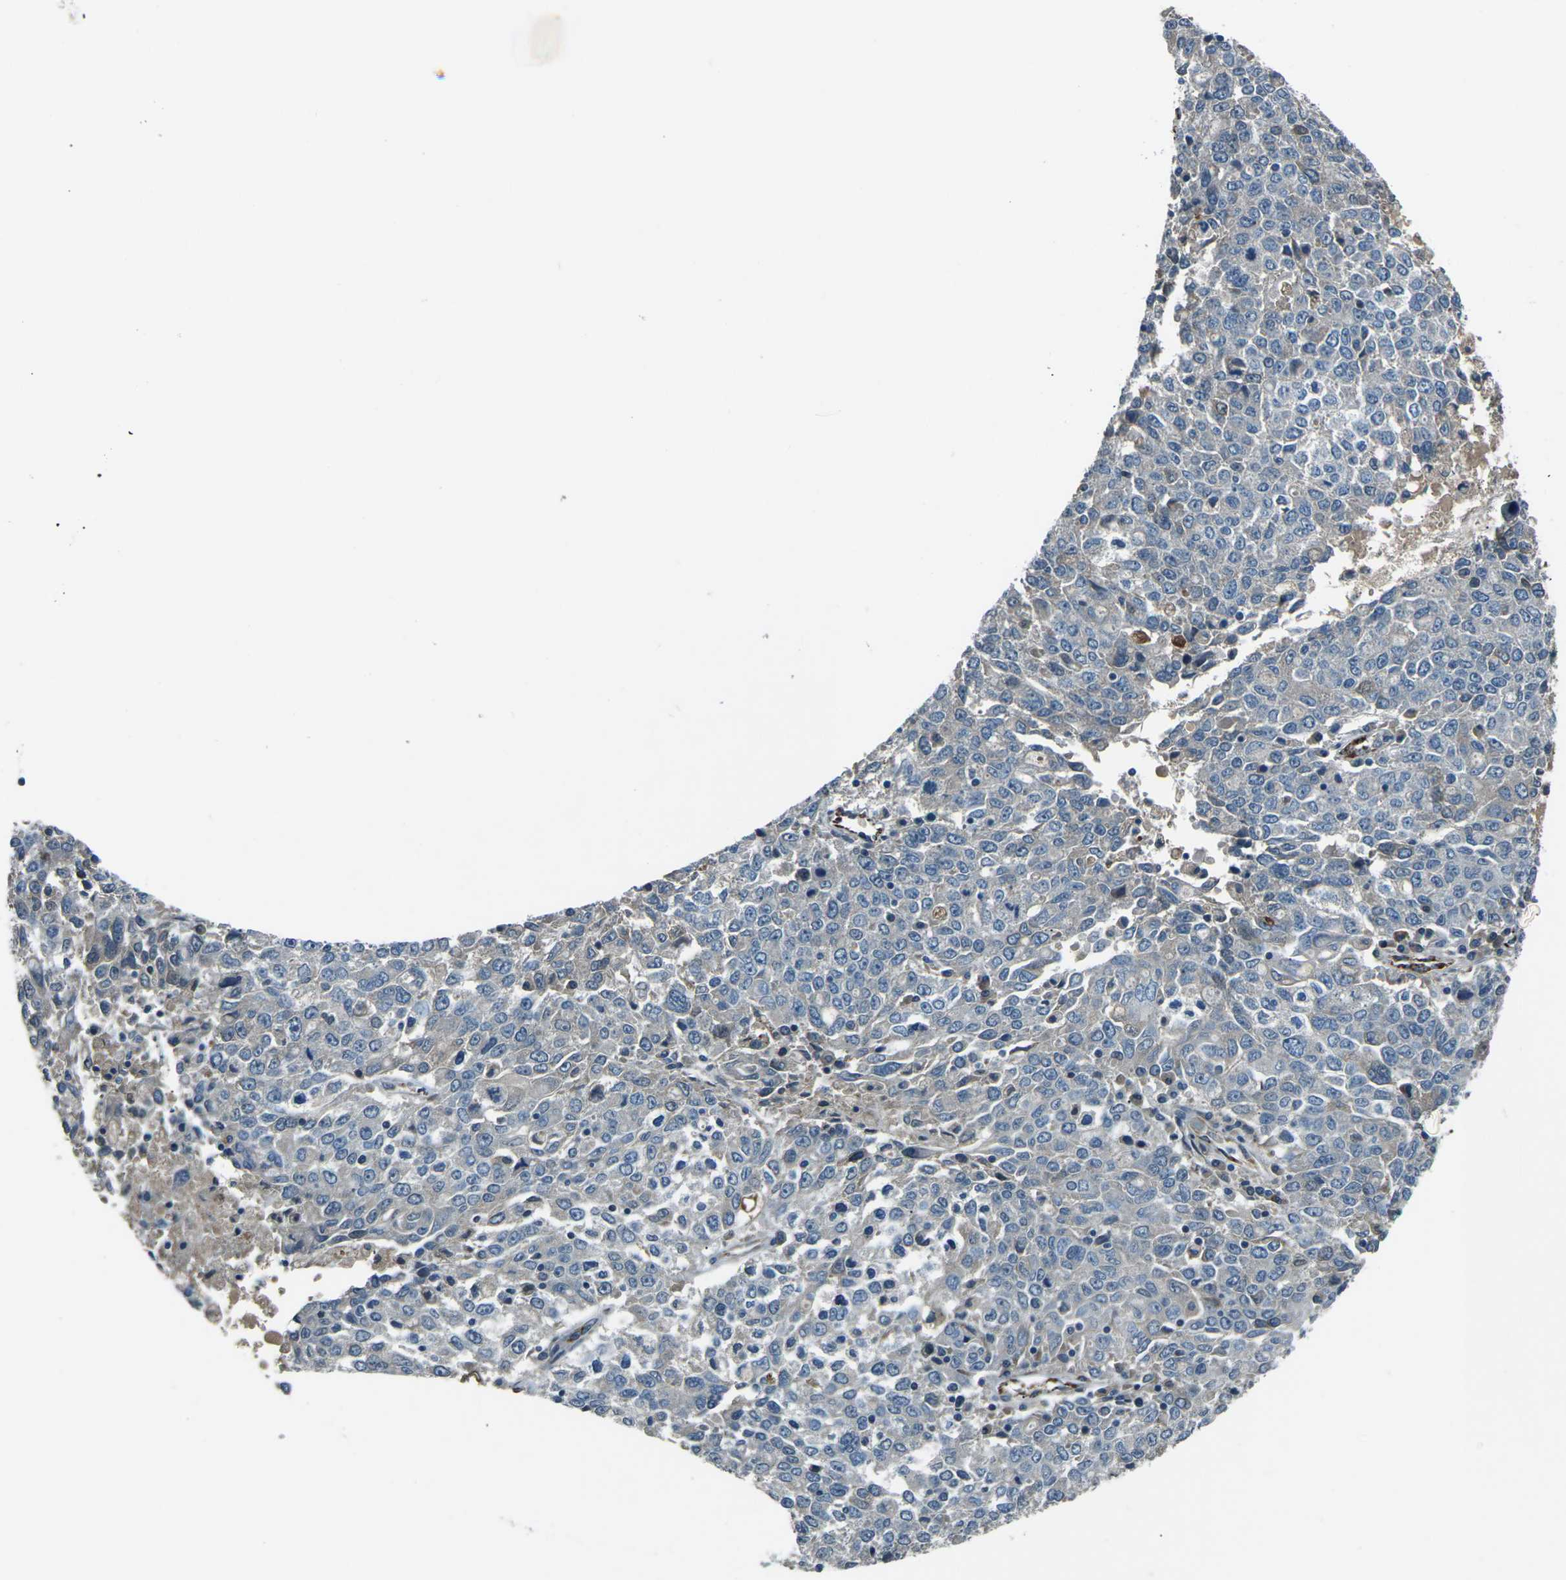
{"staining": {"intensity": "negative", "quantity": "none", "location": "none"}, "tissue": "ovarian cancer", "cell_type": "Tumor cells", "image_type": "cancer", "snomed": [{"axis": "morphology", "description": "Carcinoma, endometroid"}, {"axis": "topography", "description": "Ovary"}], "caption": "Immunohistochemistry micrograph of neoplastic tissue: human endometroid carcinoma (ovarian) stained with DAB shows no significant protein staining in tumor cells.", "gene": "AFAP1", "patient": {"sex": "female", "age": 62}}